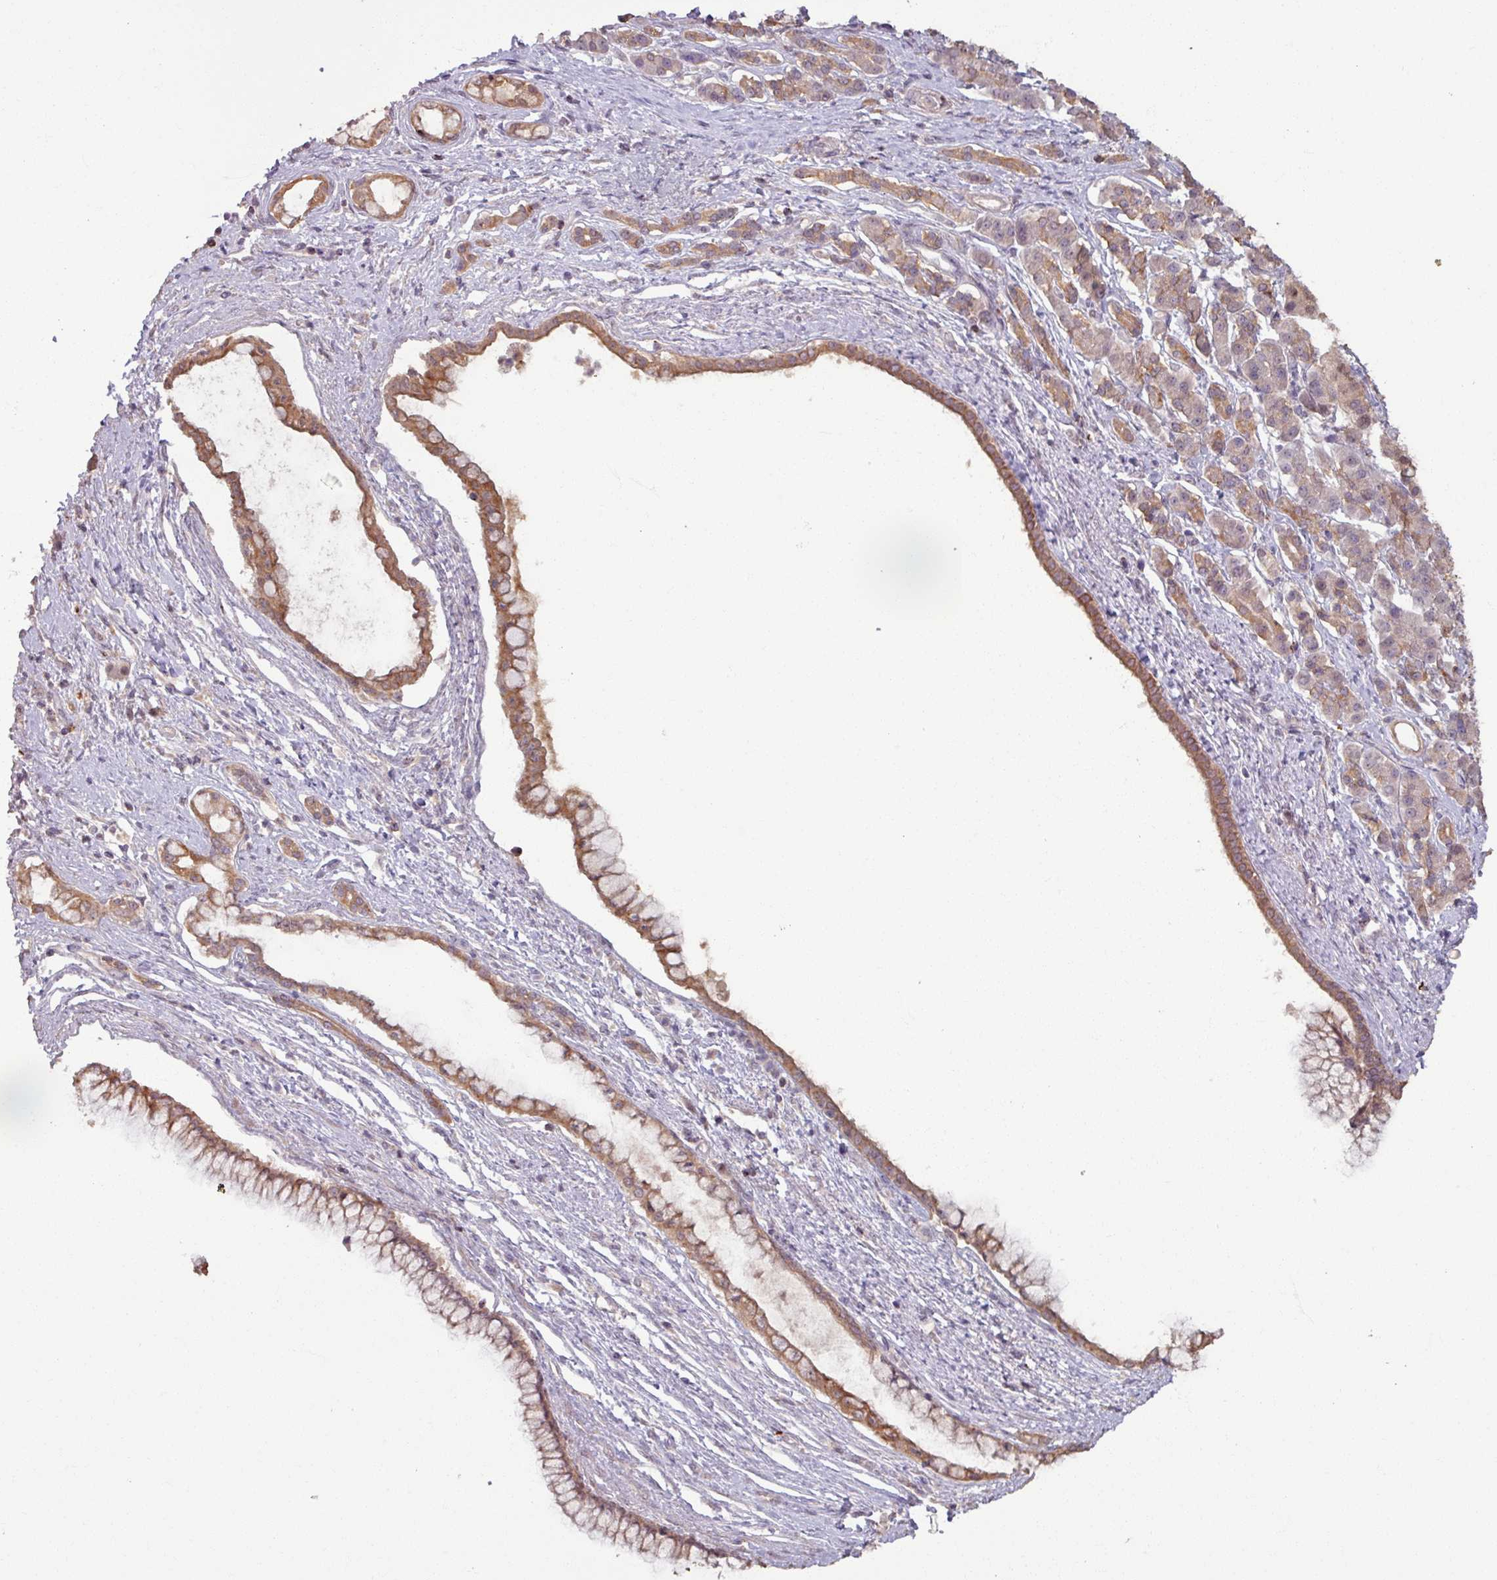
{"staining": {"intensity": "moderate", "quantity": ">75%", "location": "cytoplasmic/membranous"}, "tissue": "pancreatic cancer", "cell_type": "Tumor cells", "image_type": "cancer", "snomed": [{"axis": "morphology", "description": "Adenocarcinoma, NOS"}, {"axis": "topography", "description": "Pancreas"}], "caption": "This is a photomicrograph of IHC staining of adenocarcinoma (pancreatic), which shows moderate staining in the cytoplasmic/membranous of tumor cells.", "gene": "OR6B1", "patient": {"sex": "male", "age": 70}}